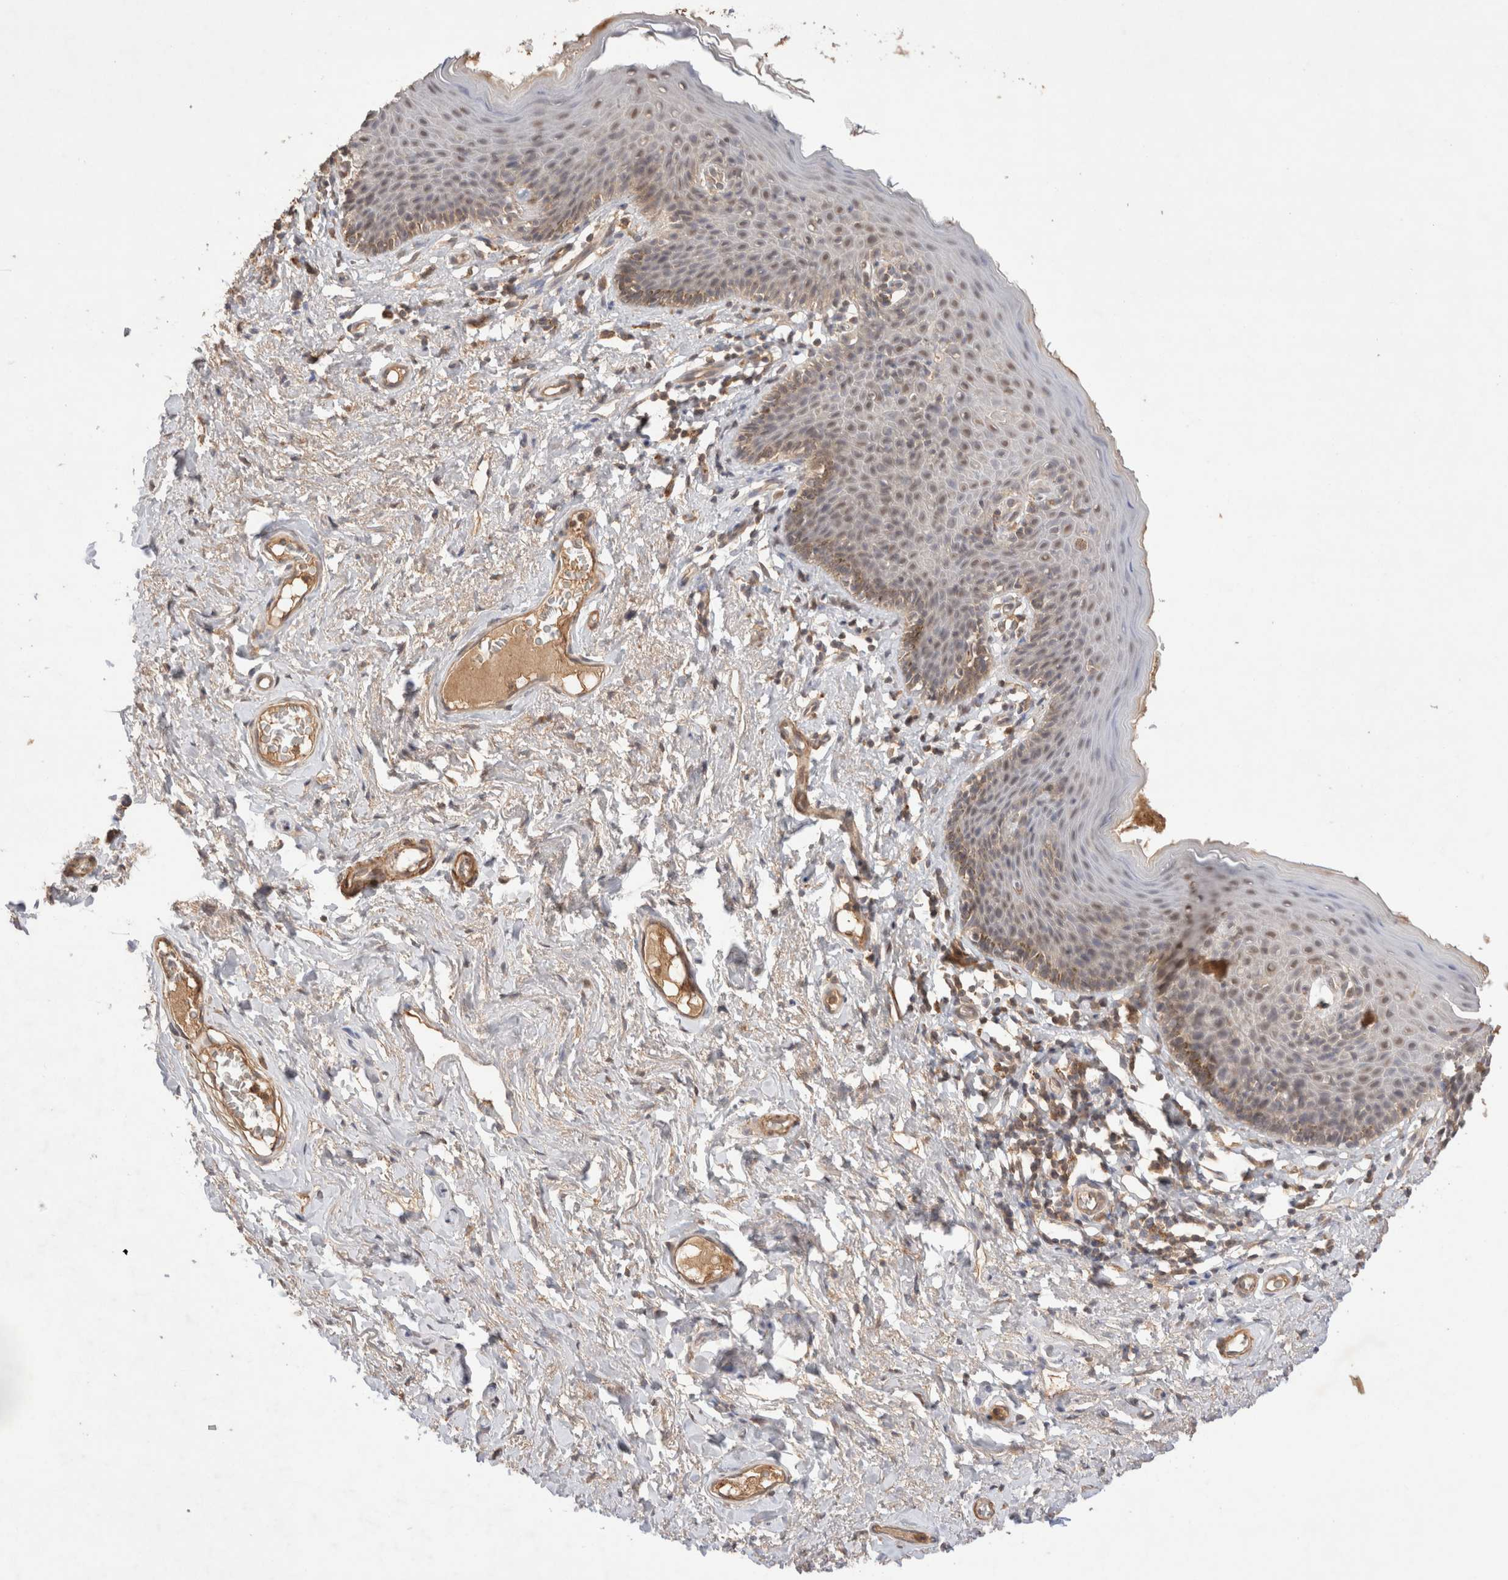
{"staining": {"intensity": "moderate", "quantity": ">75%", "location": "nuclear"}, "tissue": "skin", "cell_type": "Epidermal cells", "image_type": "normal", "snomed": [{"axis": "morphology", "description": "Normal tissue, NOS"}, {"axis": "topography", "description": "Vulva"}], "caption": "An image showing moderate nuclear expression in approximately >75% of epidermal cells in normal skin, as visualized by brown immunohistochemical staining.", "gene": "CARNMT1", "patient": {"sex": "female", "age": 66}}